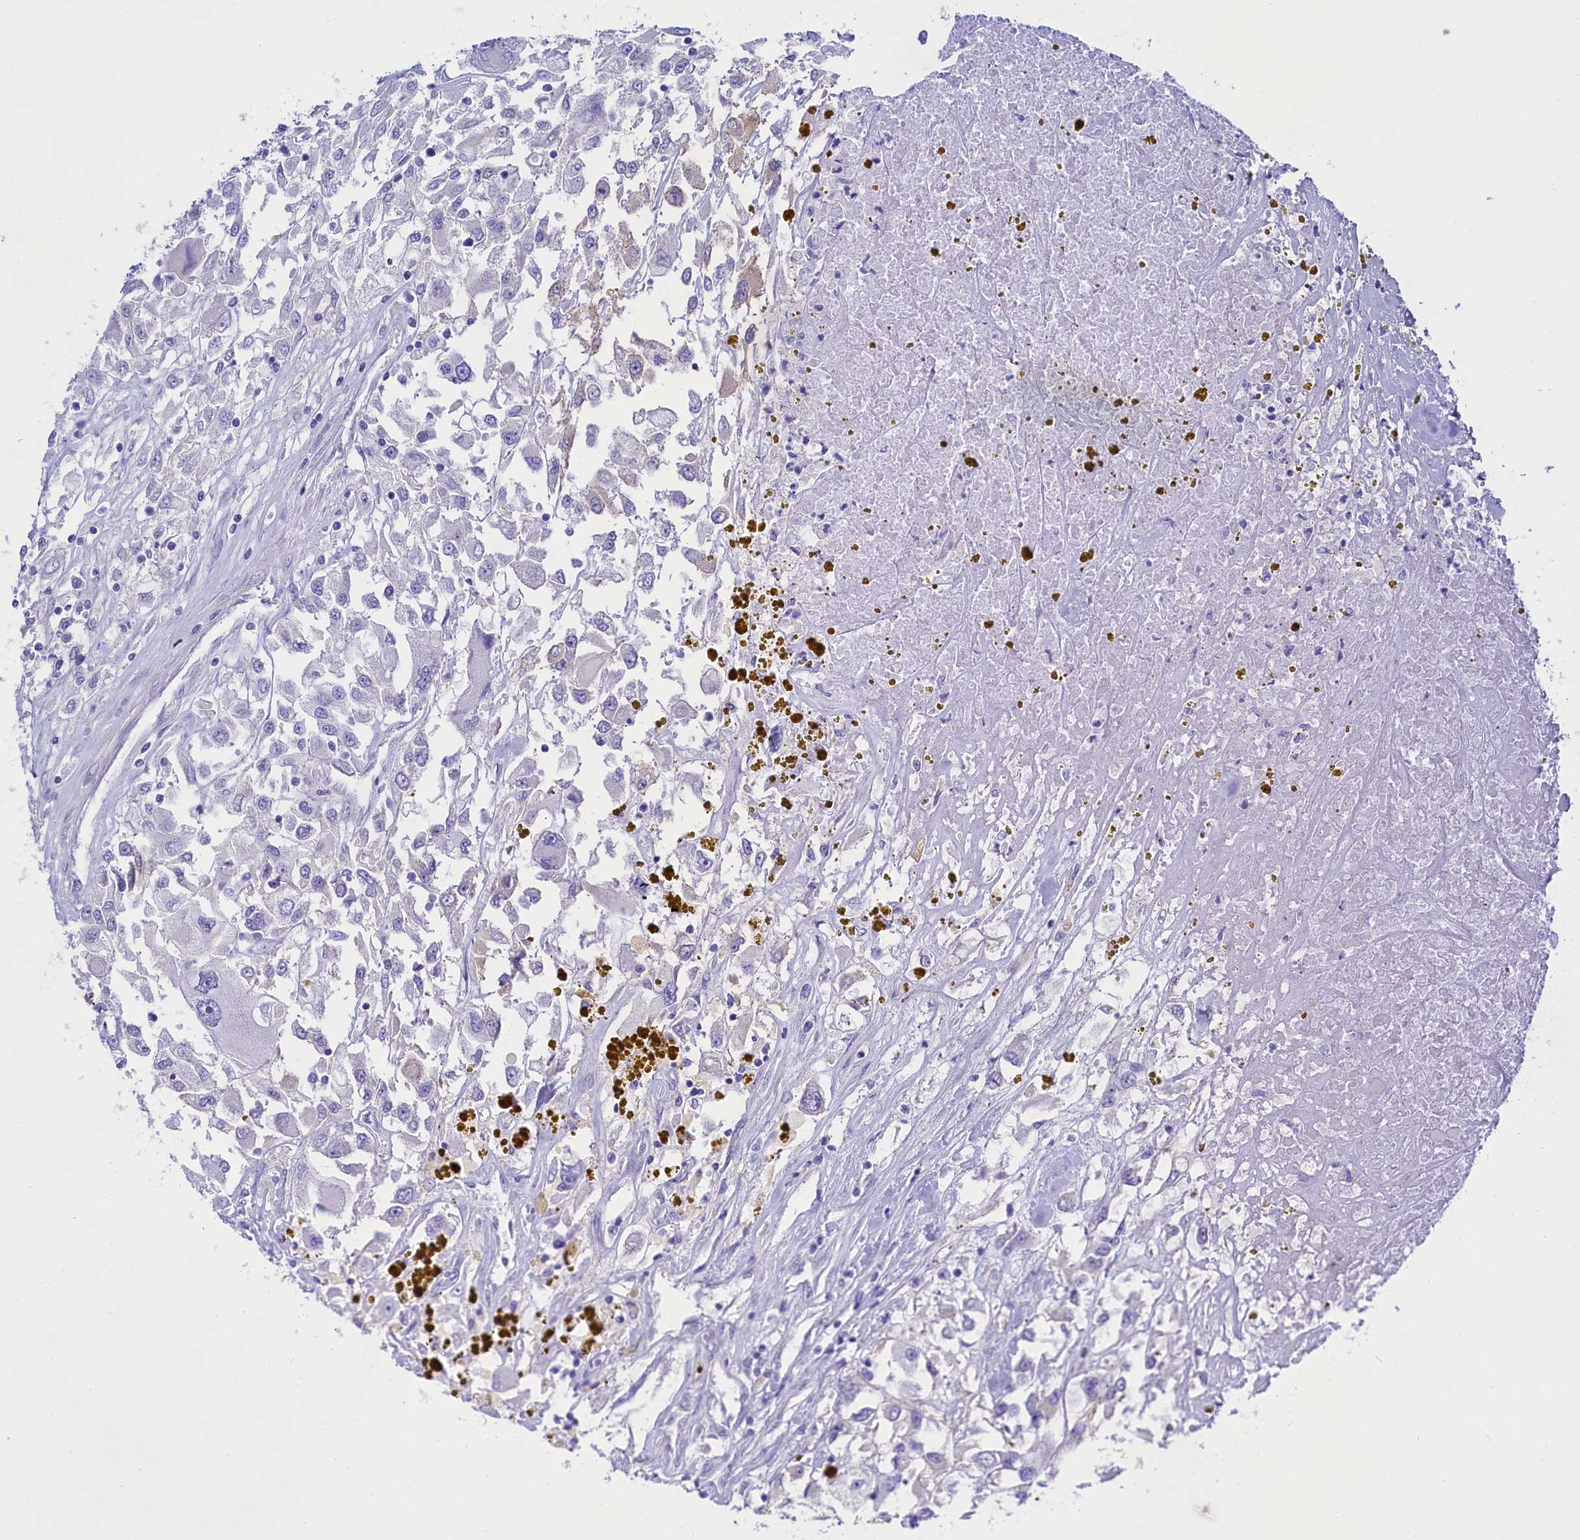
{"staining": {"intensity": "negative", "quantity": "none", "location": "none"}, "tissue": "renal cancer", "cell_type": "Tumor cells", "image_type": "cancer", "snomed": [{"axis": "morphology", "description": "Adenocarcinoma, NOS"}, {"axis": "topography", "description": "Kidney"}], "caption": "Renal adenocarcinoma stained for a protein using immunohistochemistry (IHC) displays no positivity tumor cells.", "gene": "PPP1R13L", "patient": {"sex": "female", "age": 52}}